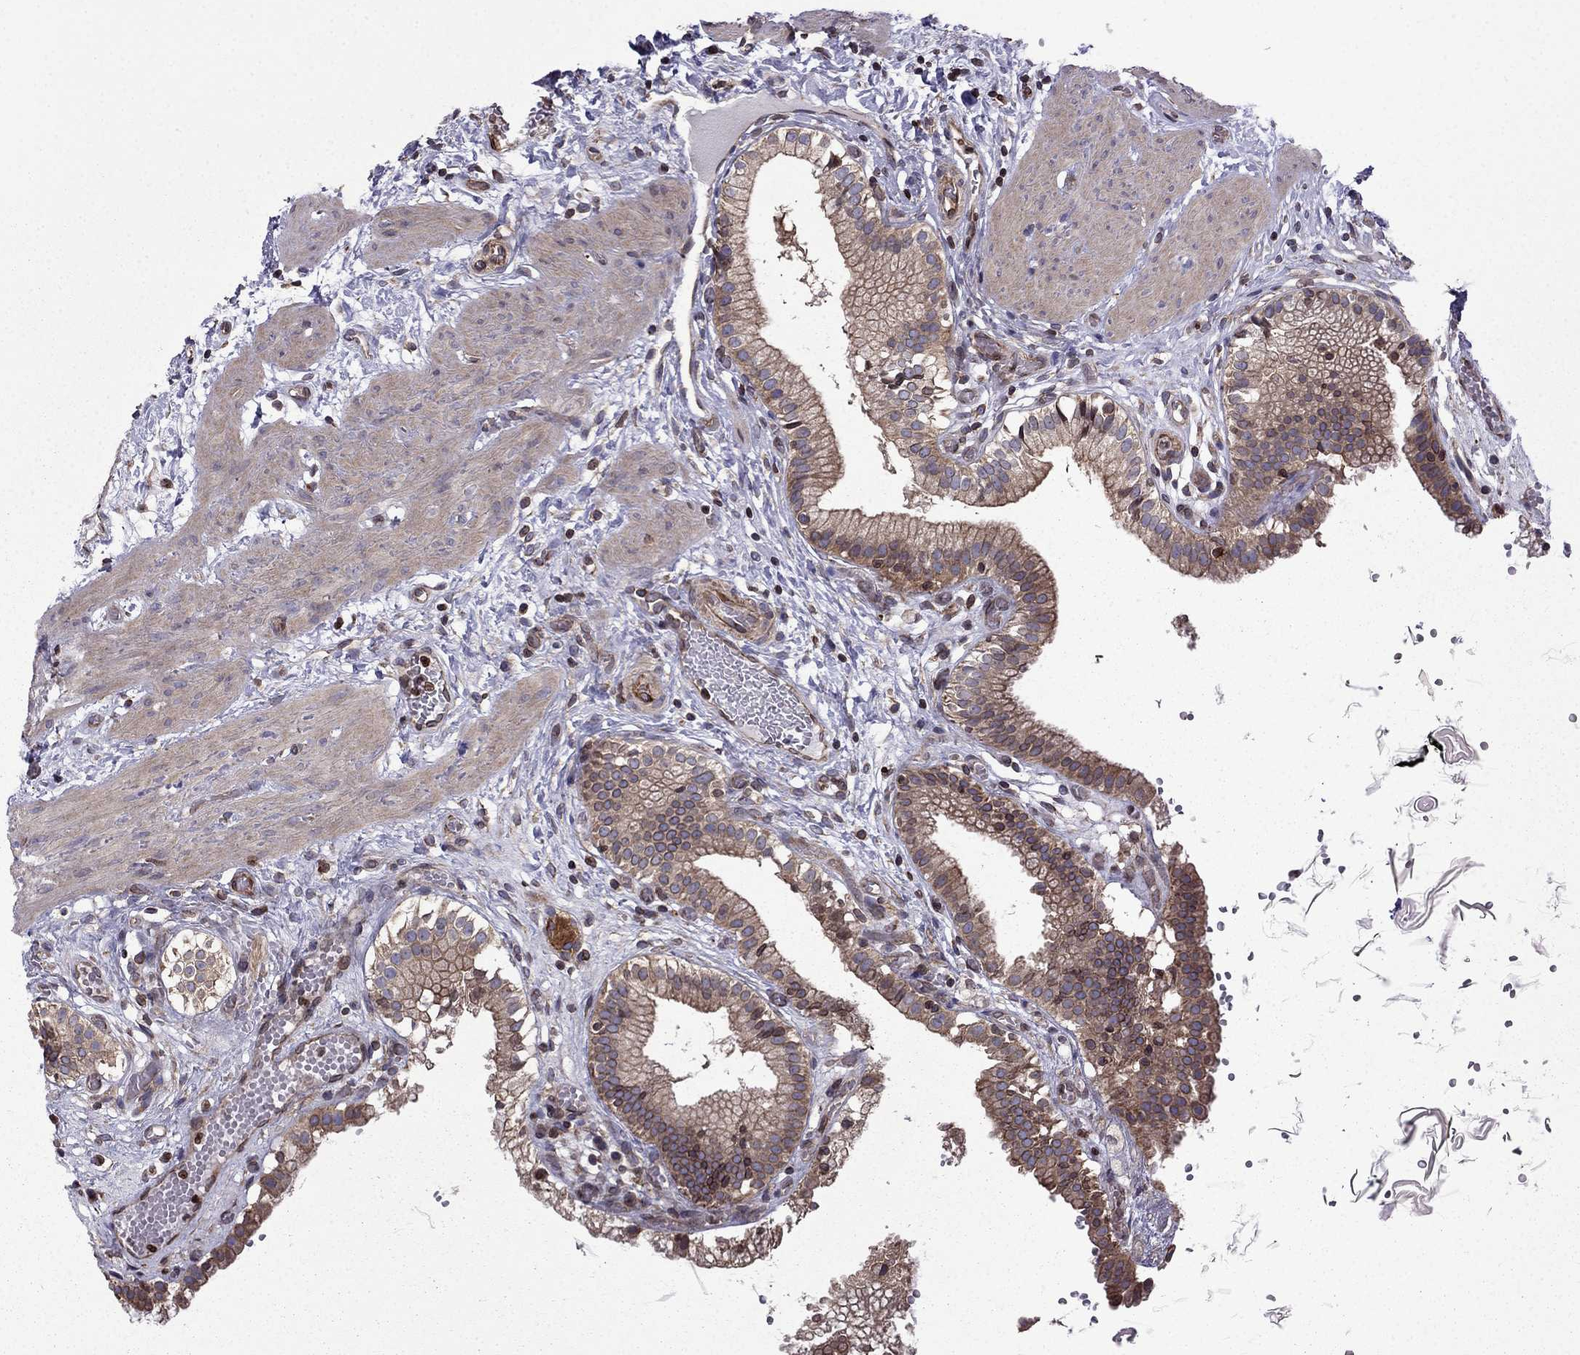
{"staining": {"intensity": "strong", "quantity": "25%-75%", "location": "cytoplasmic/membranous"}, "tissue": "gallbladder", "cell_type": "Glandular cells", "image_type": "normal", "snomed": [{"axis": "morphology", "description": "Normal tissue, NOS"}, {"axis": "topography", "description": "Gallbladder"}], "caption": "High-magnification brightfield microscopy of normal gallbladder stained with DAB (brown) and counterstained with hematoxylin (blue). glandular cells exhibit strong cytoplasmic/membranous positivity is seen in about25%-75% of cells.", "gene": "CDC42BPA", "patient": {"sex": "female", "age": 24}}